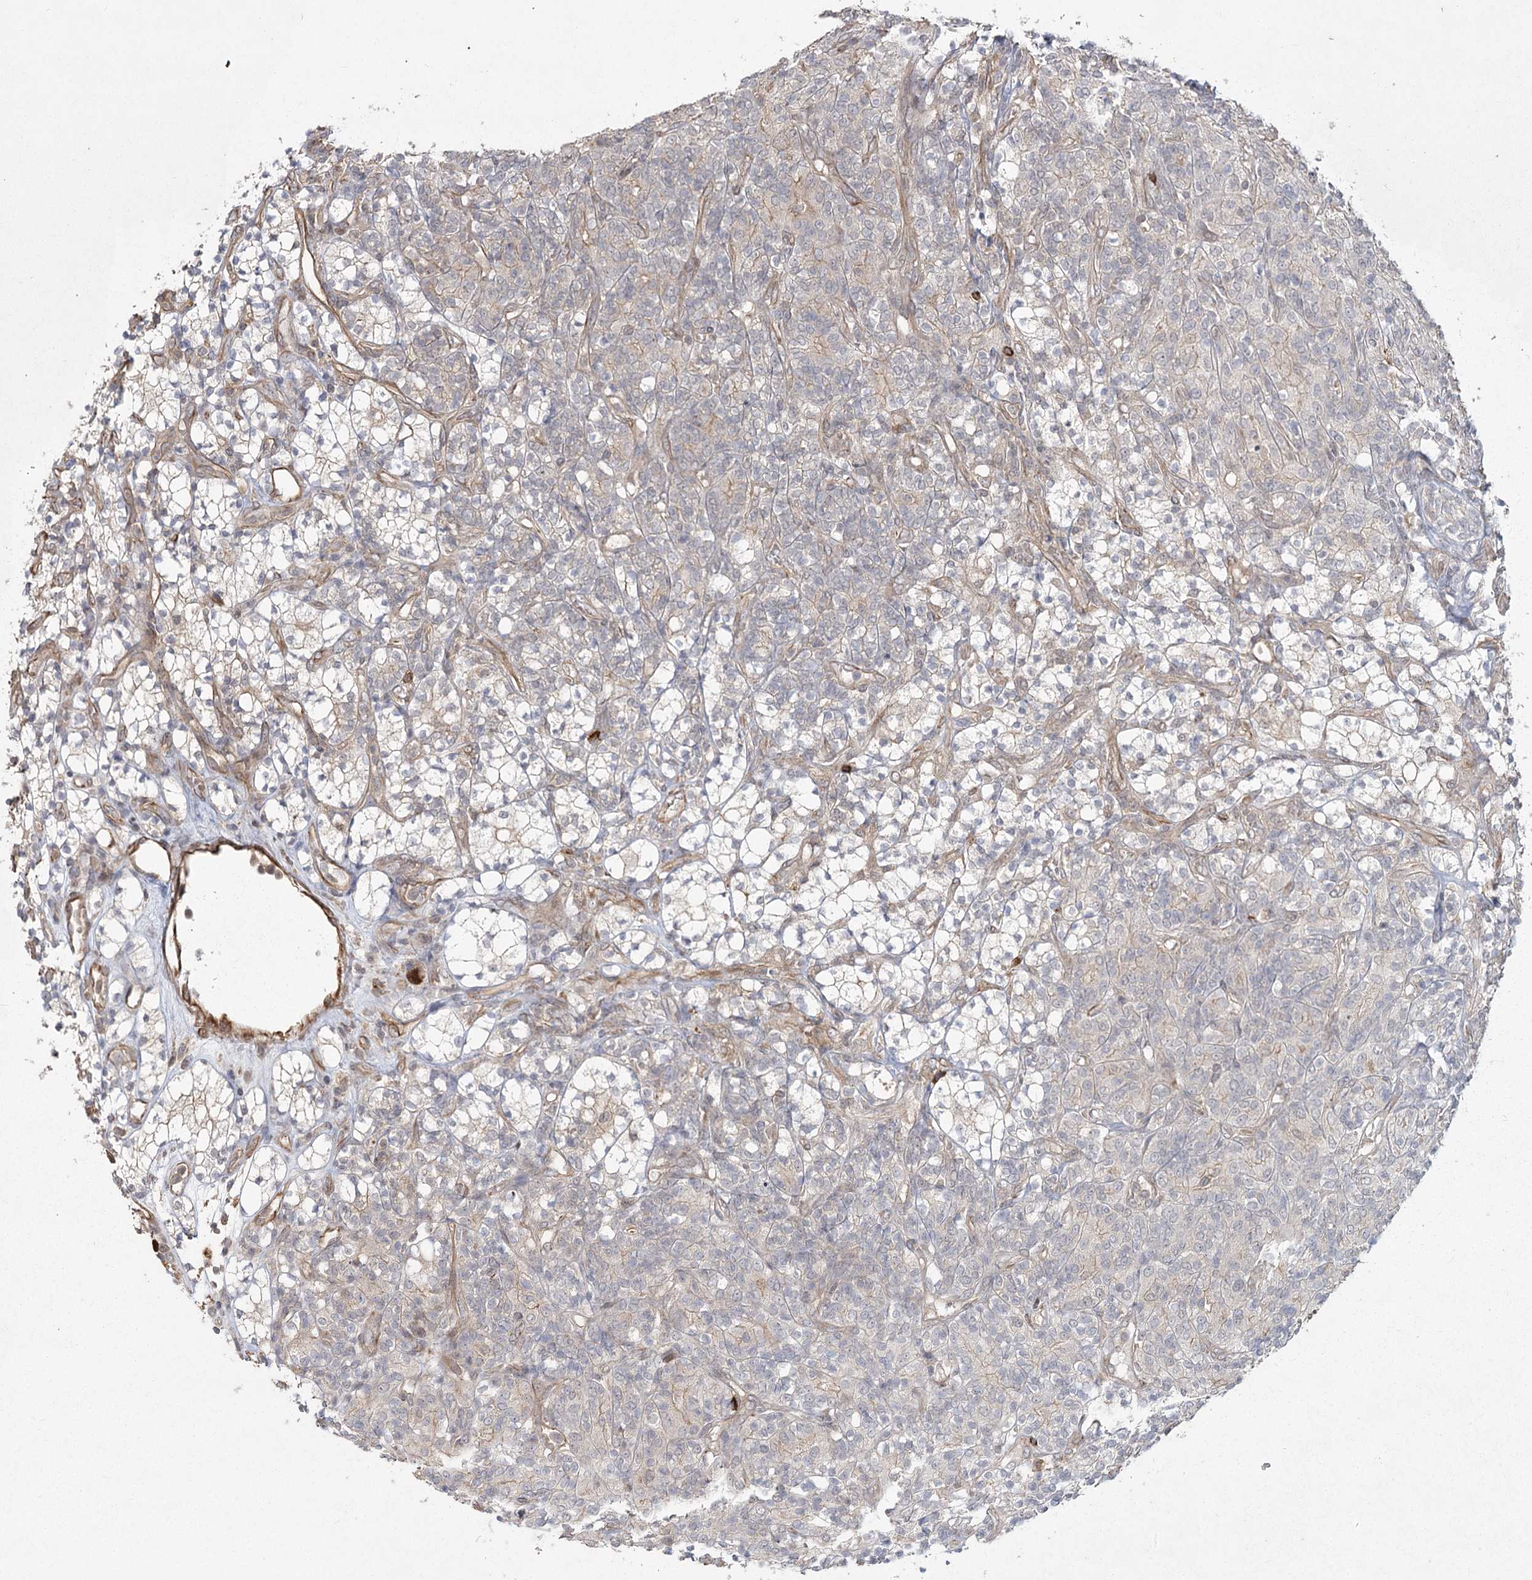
{"staining": {"intensity": "weak", "quantity": "<25%", "location": "cytoplasmic/membranous"}, "tissue": "renal cancer", "cell_type": "Tumor cells", "image_type": "cancer", "snomed": [{"axis": "morphology", "description": "Adenocarcinoma, NOS"}, {"axis": "topography", "description": "Kidney"}], "caption": "This is an immunohistochemistry (IHC) micrograph of human renal cancer. There is no expression in tumor cells.", "gene": "AP2M1", "patient": {"sex": "male", "age": 77}}